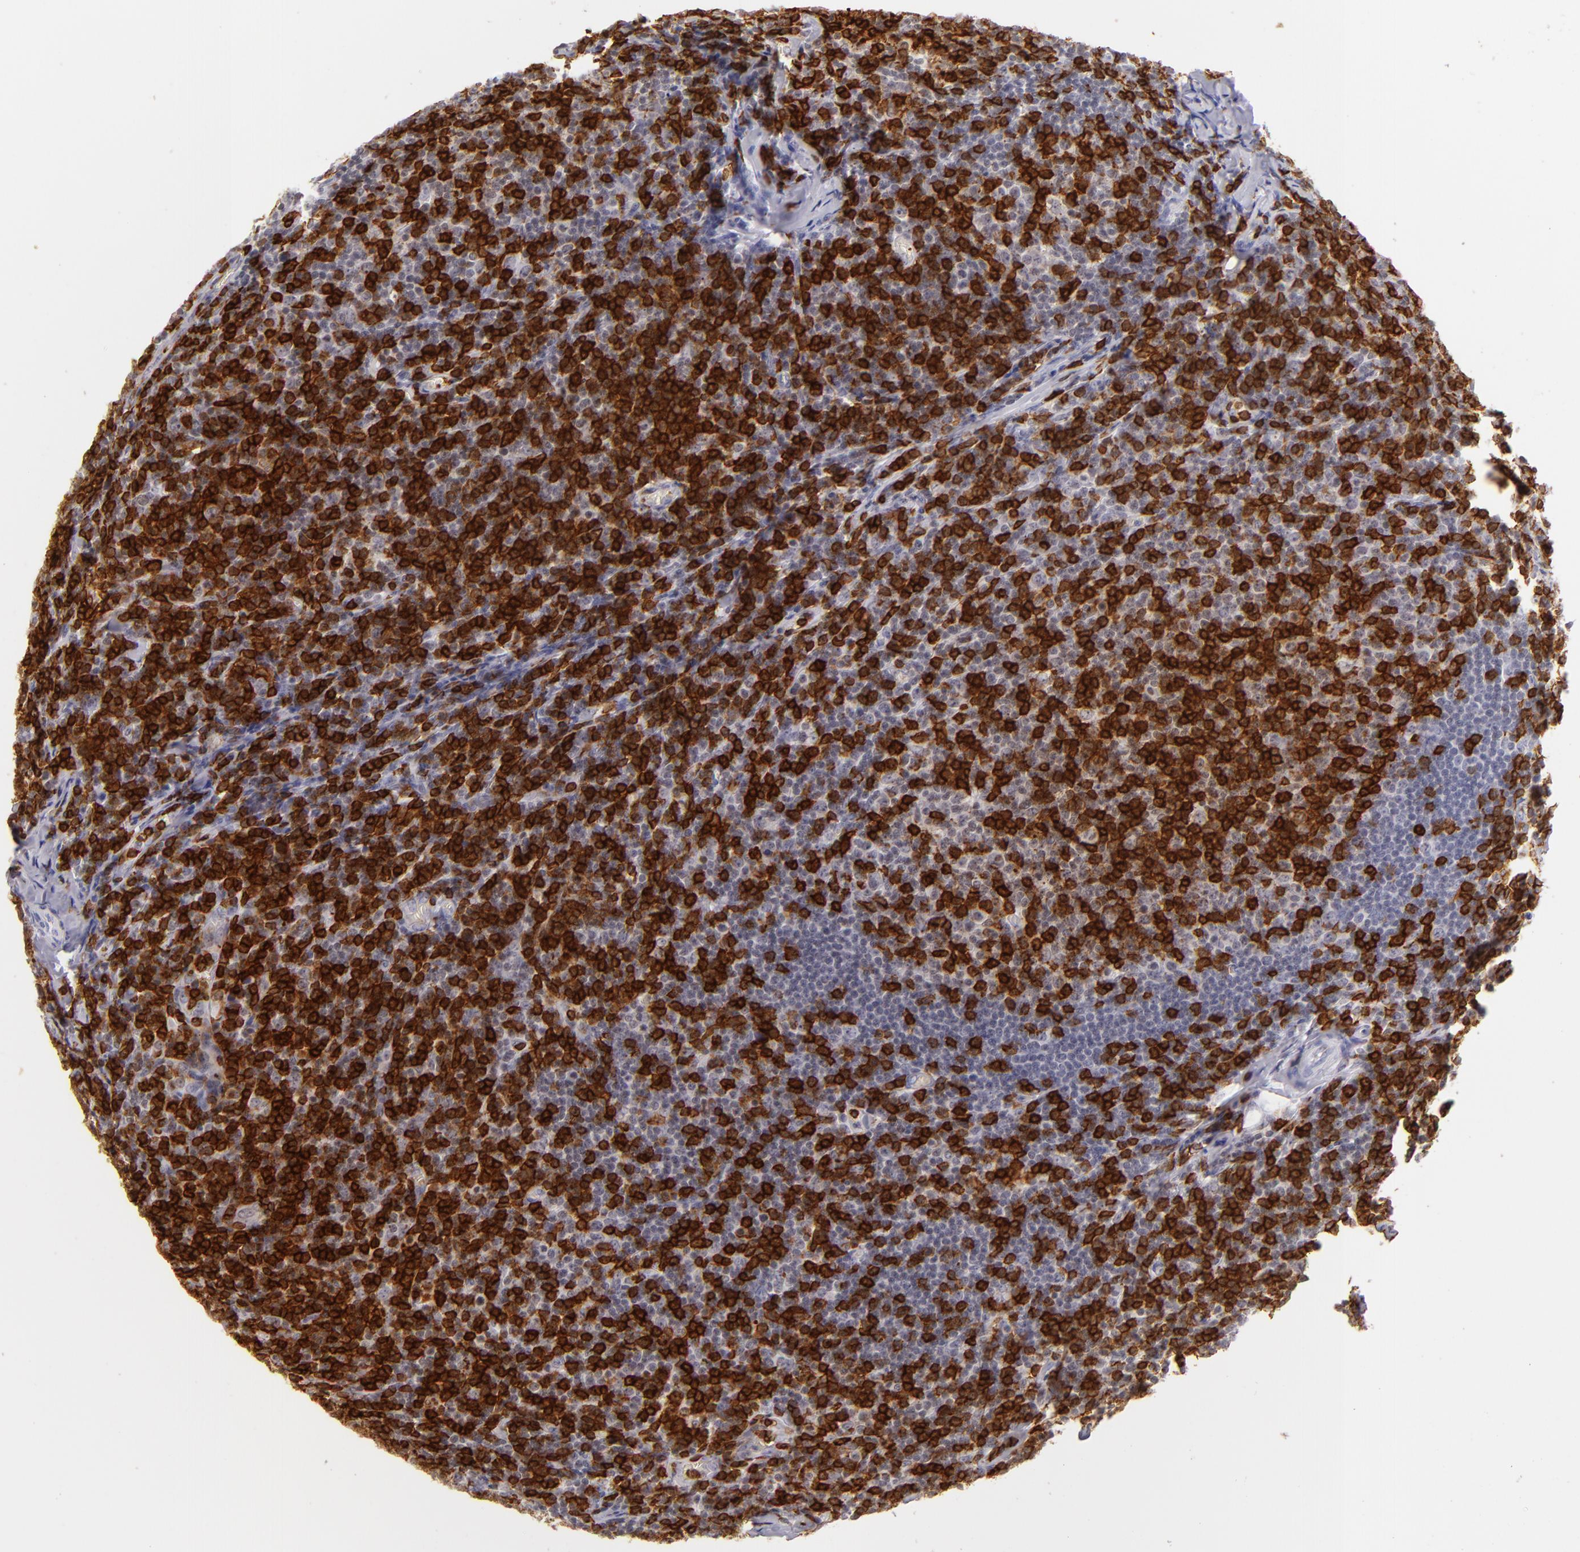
{"staining": {"intensity": "strong", "quantity": ">75%", "location": "nuclear"}, "tissue": "lymphoma", "cell_type": "Tumor cells", "image_type": "cancer", "snomed": [{"axis": "morphology", "description": "Malignant lymphoma, non-Hodgkin's type, Low grade"}, {"axis": "topography", "description": "Lymph node"}], "caption": "Strong nuclear positivity is seen in approximately >75% of tumor cells in low-grade malignant lymphoma, non-Hodgkin's type.", "gene": "LAT", "patient": {"sex": "male", "age": 74}}